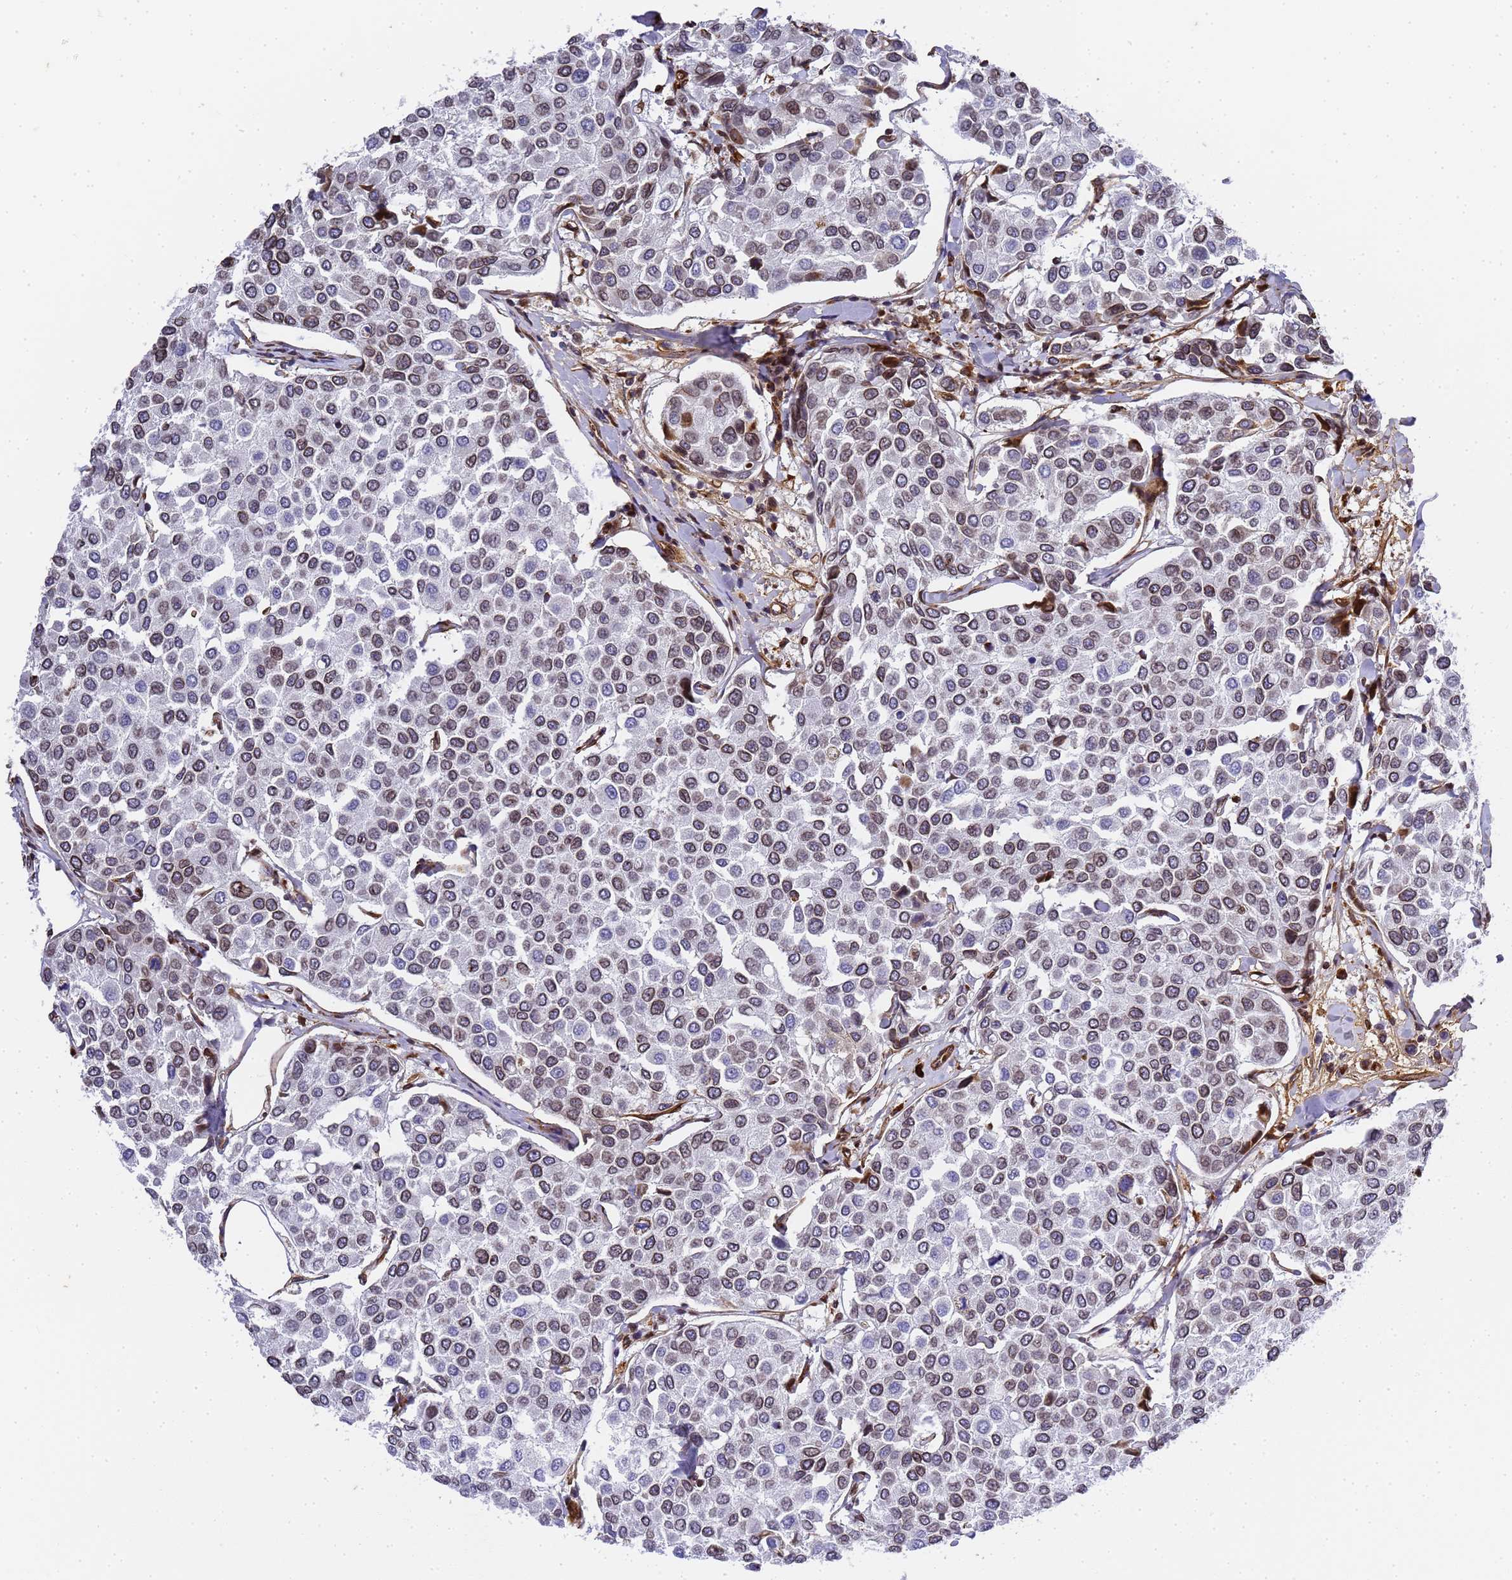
{"staining": {"intensity": "weak", "quantity": "25%-75%", "location": "cytoplasmic/membranous,nuclear"}, "tissue": "breast cancer", "cell_type": "Tumor cells", "image_type": "cancer", "snomed": [{"axis": "morphology", "description": "Duct carcinoma"}, {"axis": "topography", "description": "Breast"}], "caption": "The histopathology image reveals staining of breast cancer (intraductal carcinoma), revealing weak cytoplasmic/membranous and nuclear protein positivity (brown color) within tumor cells. (DAB = brown stain, brightfield microscopy at high magnification).", "gene": "IGFBP7", "patient": {"sex": "female", "age": 55}}